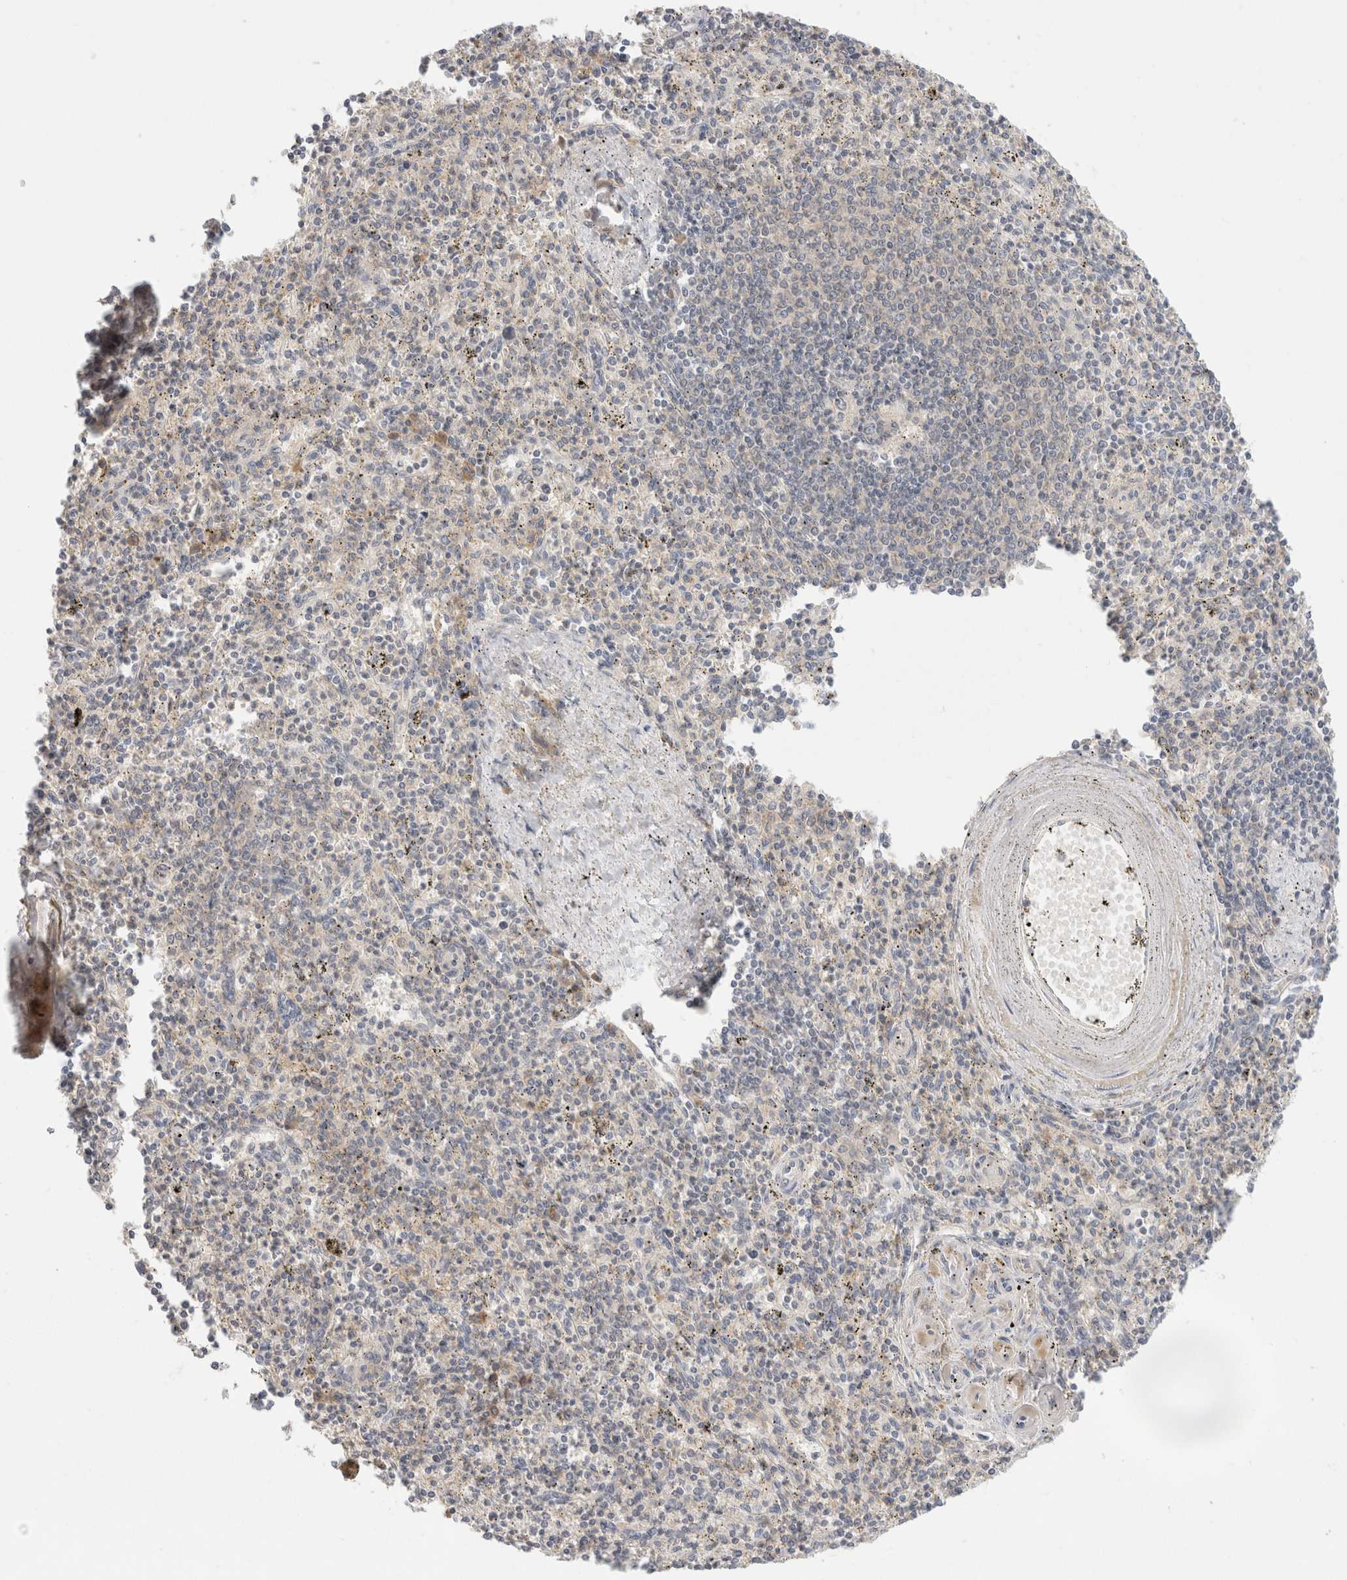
{"staining": {"intensity": "weak", "quantity": "<25%", "location": "cytoplasmic/membranous"}, "tissue": "spleen", "cell_type": "Cells in red pulp", "image_type": "normal", "snomed": [{"axis": "morphology", "description": "Normal tissue, NOS"}, {"axis": "topography", "description": "Spleen"}], "caption": "Immunohistochemistry (IHC) histopathology image of unremarkable spleen: human spleen stained with DAB demonstrates no significant protein expression in cells in red pulp.", "gene": "CHRM4", "patient": {"sex": "male", "age": 72}}